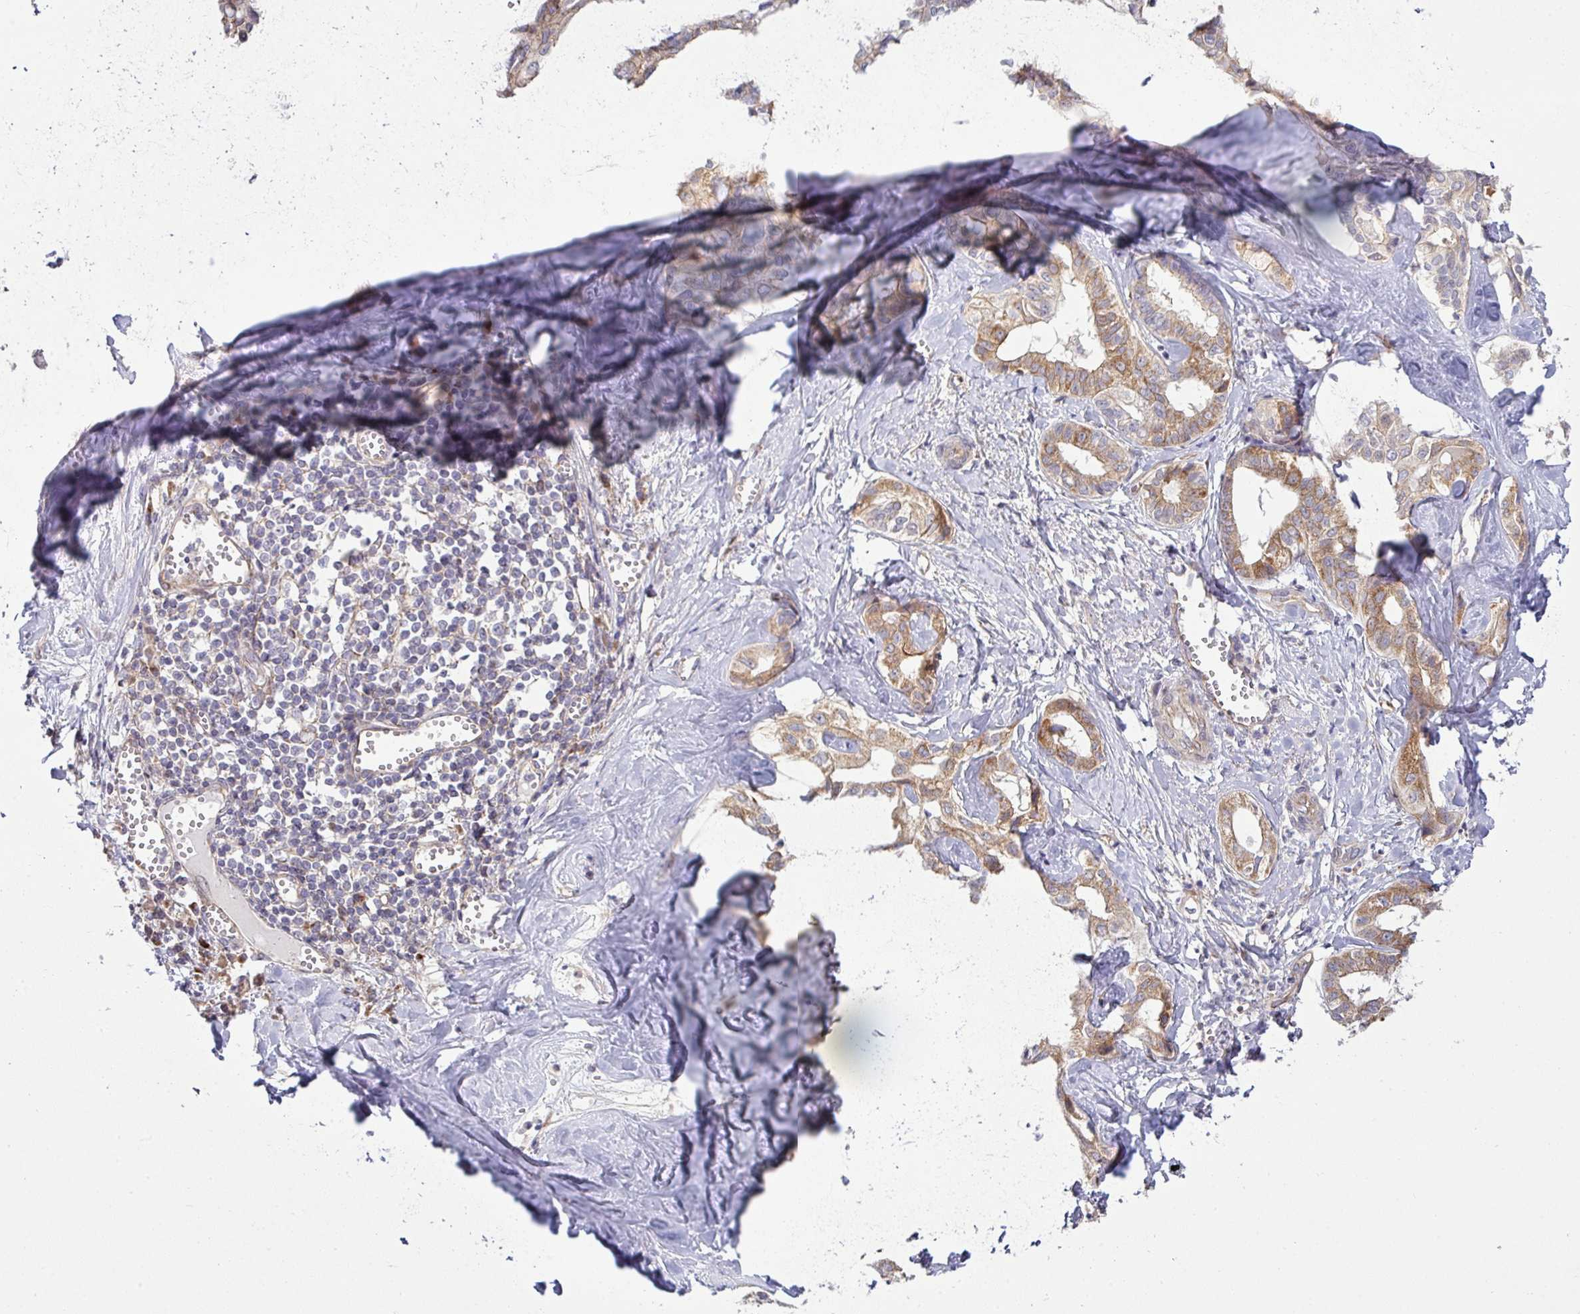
{"staining": {"intensity": "moderate", "quantity": ">75%", "location": "cytoplasmic/membranous"}, "tissue": "liver cancer", "cell_type": "Tumor cells", "image_type": "cancer", "snomed": [{"axis": "morphology", "description": "Cholangiocarcinoma"}, {"axis": "topography", "description": "Liver"}], "caption": "Liver cholangiocarcinoma stained with a protein marker displays moderate staining in tumor cells.", "gene": "TIMMDC1", "patient": {"sex": "female", "age": 77}}